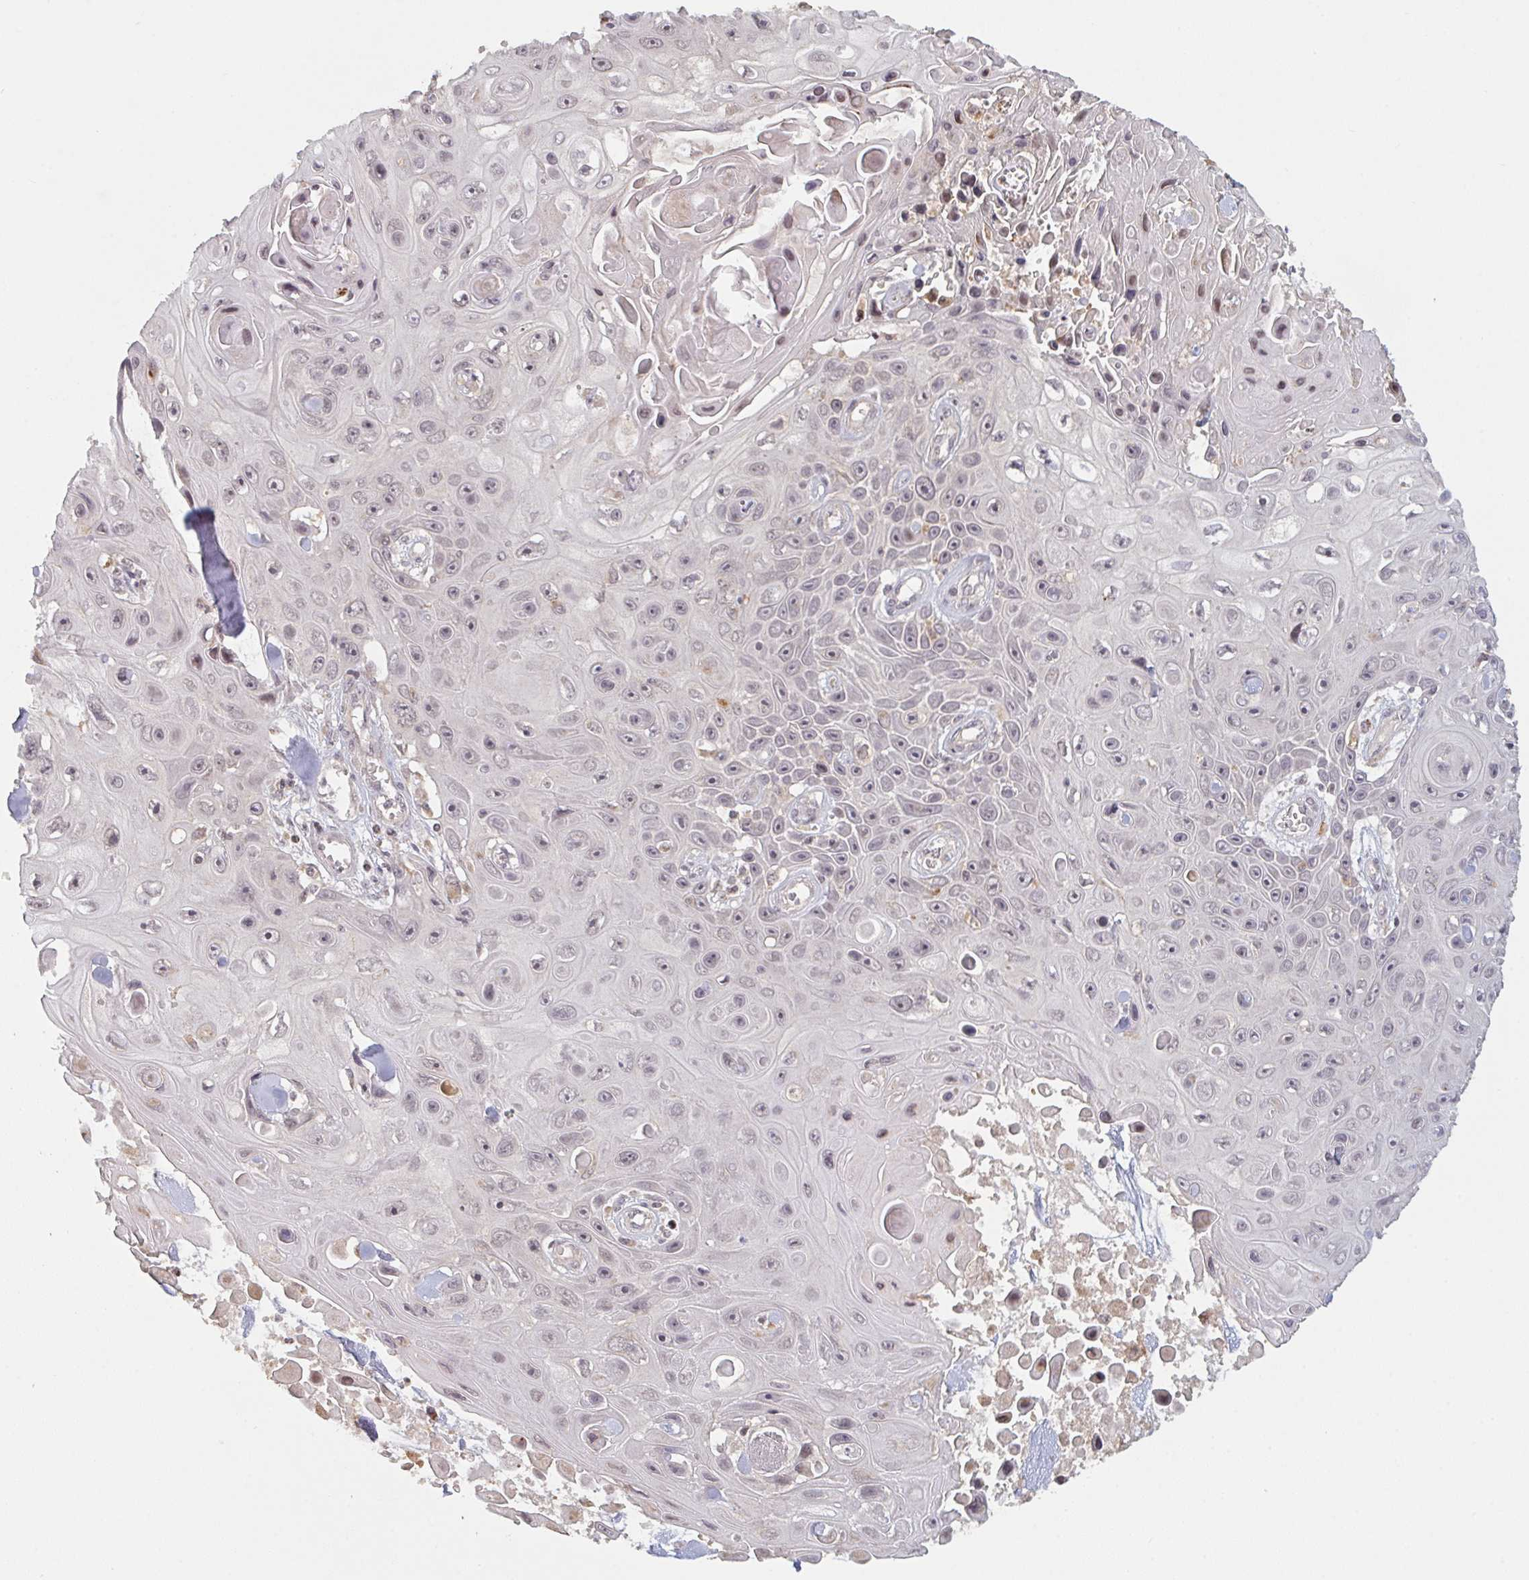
{"staining": {"intensity": "weak", "quantity": "25%-75%", "location": "nuclear"}, "tissue": "skin cancer", "cell_type": "Tumor cells", "image_type": "cancer", "snomed": [{"axis": "morphology", "description": "Squamous cell carcinoma, NOS"}, {"axis": "topography", "description": "Skin"}], "caption": "Approximately 25%-75% of tumor cells in human skin cancer exhibit weak nuclear protein expression as visualized by brown immunohistochemical staining.", "gene": "DCST1", "patient": {"sex": "male", "age": 82}}